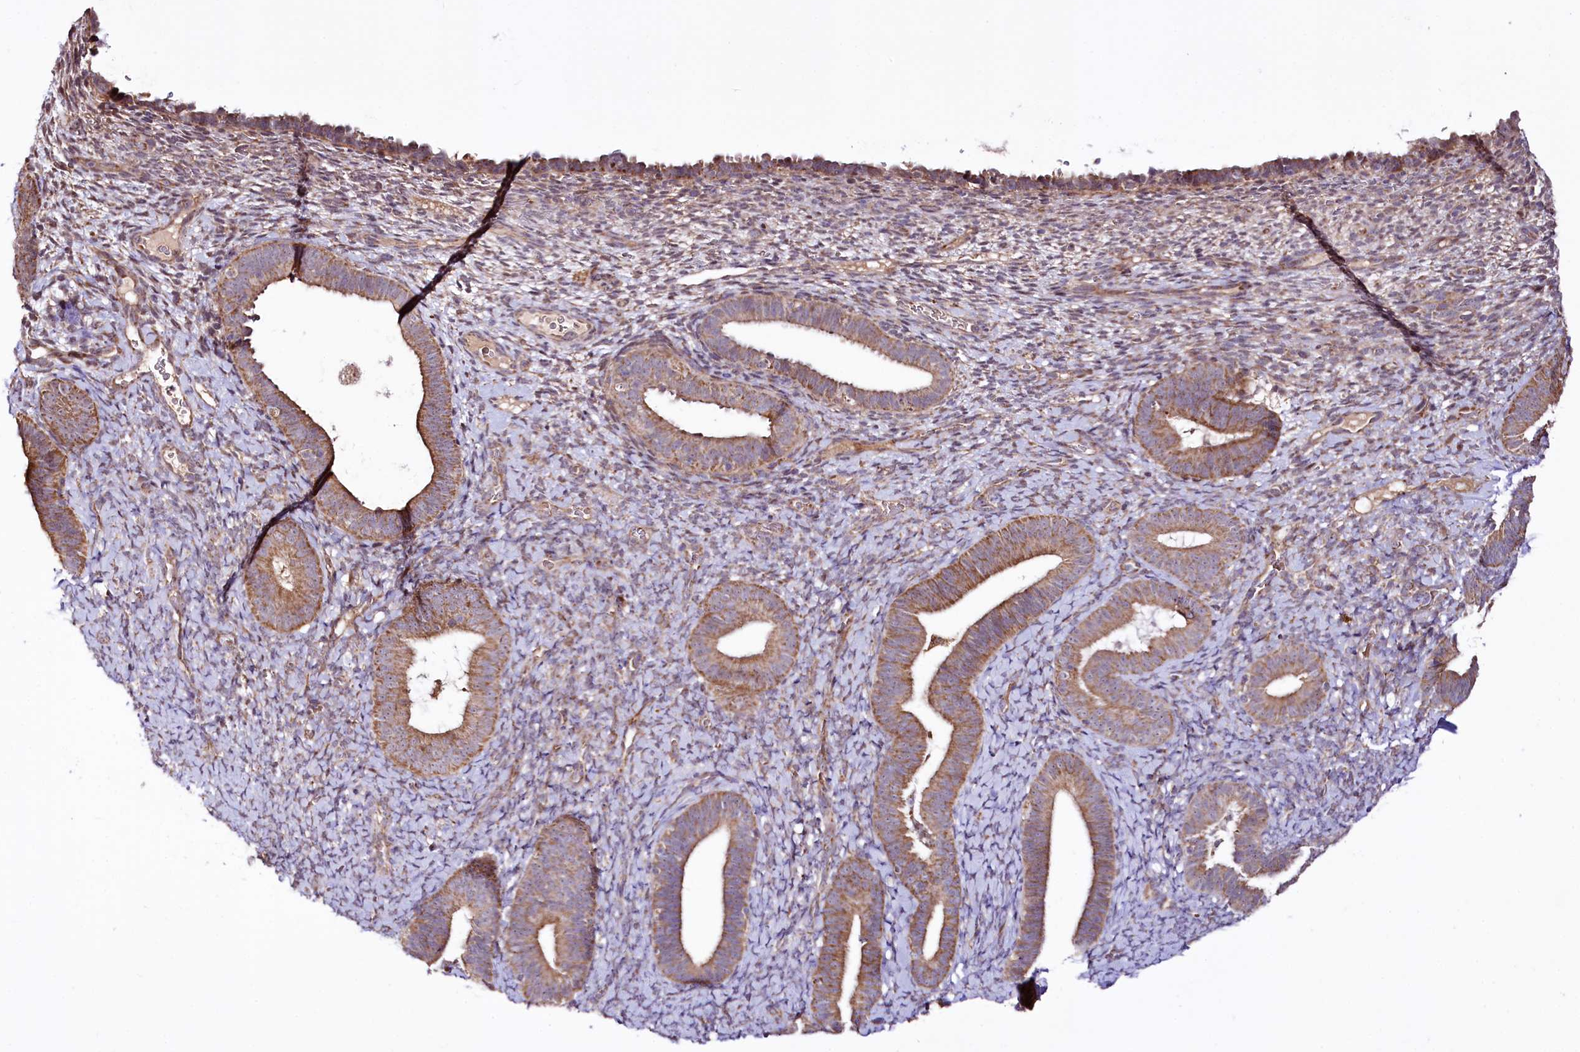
{"staining": {"intensity": "negative", "quantity": "none", "location": "none"}, "tissue": "endometrium", "cell_type": "Cells in endometrial stroma", "image_type": "normal", "snomed": [{"axis": "morphology", "description": "Normal tissue, NOS"}, {"axis": "topography", "description": "Endometrium"}], "caption": "IHC histopathology image of normal endometrium: endometrium stained with DAB (3,3'-diaminobenzidine) exhibits no significant protein positivity in cells in endometrial stroma. Brightfield microscopy of immunohistochemistry stained with DAB (brown) and hematoxylin (blue), captured at high magnification.", "gene": "ST7", "patient": {"sex": "female", "age": 65}}